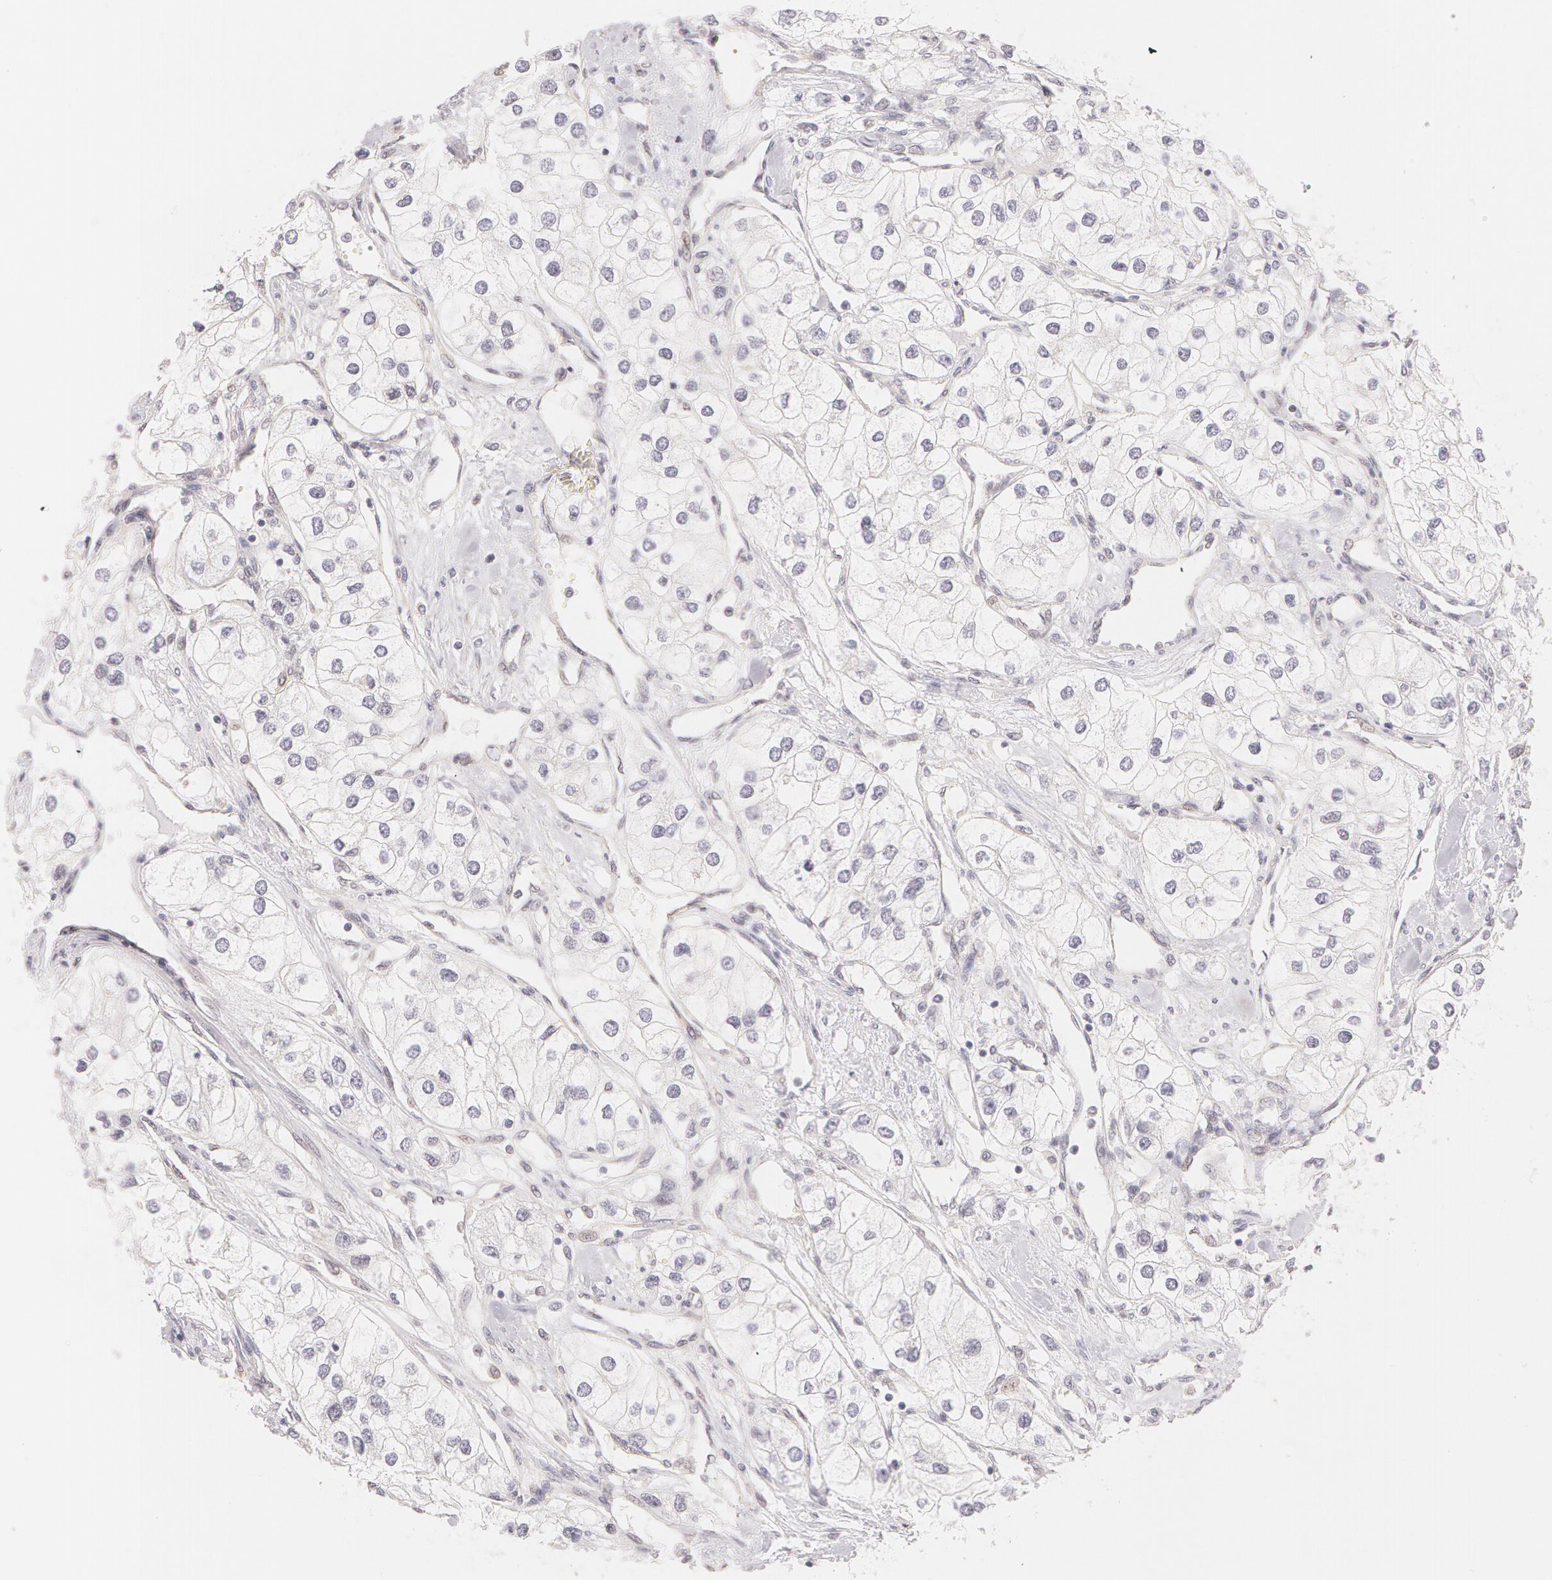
{"staining": {"intensity": "negative", "quantity": "none", "location": "none"}, "tissue": "renal cancer", "cell_type": "Tumor cells", "image_type": "cancer", "snomed": [{"axis": "morphology", "description": "Adenocarcinoma, NOS"}, {"axis": "topography", "description": "Kidney"}], "caption": "A micrograph of human renal cancer (adenocarcinoma) is negative for staining in tumor cells.", "gene": "ZNF597", "patient": {"sex": "male", "age": 57}}